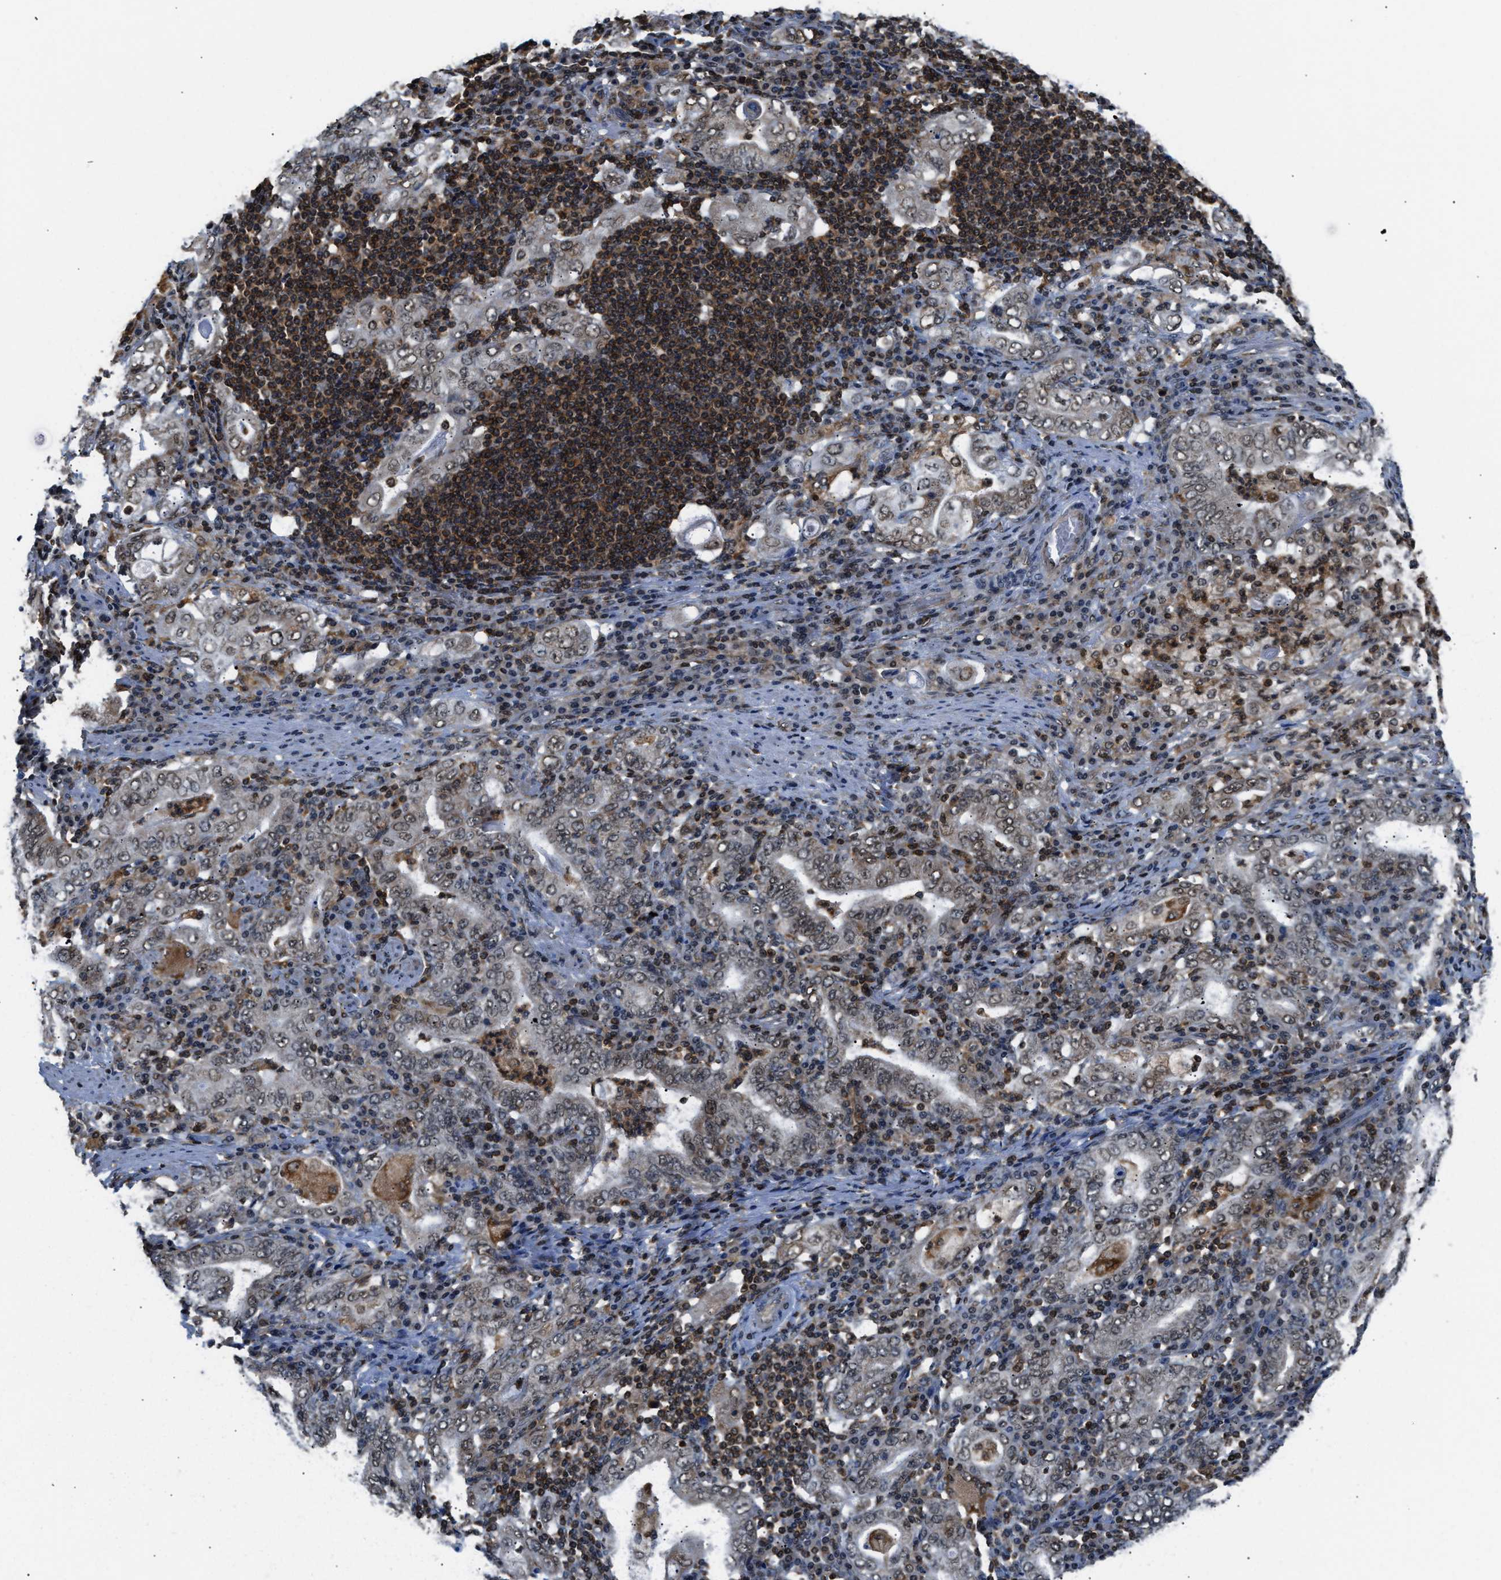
{"staining": {"intensity": "weak", "quantity": "25%-75%", "location": "cytoplasmic/membranous,nuclear"}, "tissue": "stomach cancer", "cell_type": "Tumor cells", "image_type": "cancer", "snomed": [{"axis": "morphology", "description": "Normal tissue, NOS"}, {"axis": "morphology", "description": "Adenocarcinoma, NOS"}, {"axis": "topography", "description": "Esophagus"}, {"axis": "topography", "description": "Stomach, upper"}, {"axis": "topography", "description": "Peripheral nerve tissue"}], "caption": "An image of human stomach cancer (adenocarcinoma) stained for a protein shows weak cytoplasmic/membranous and nuclear brown staining in tumor cells.", "gene": "STK10", "patient": {"sex": "male", "age": 62}}